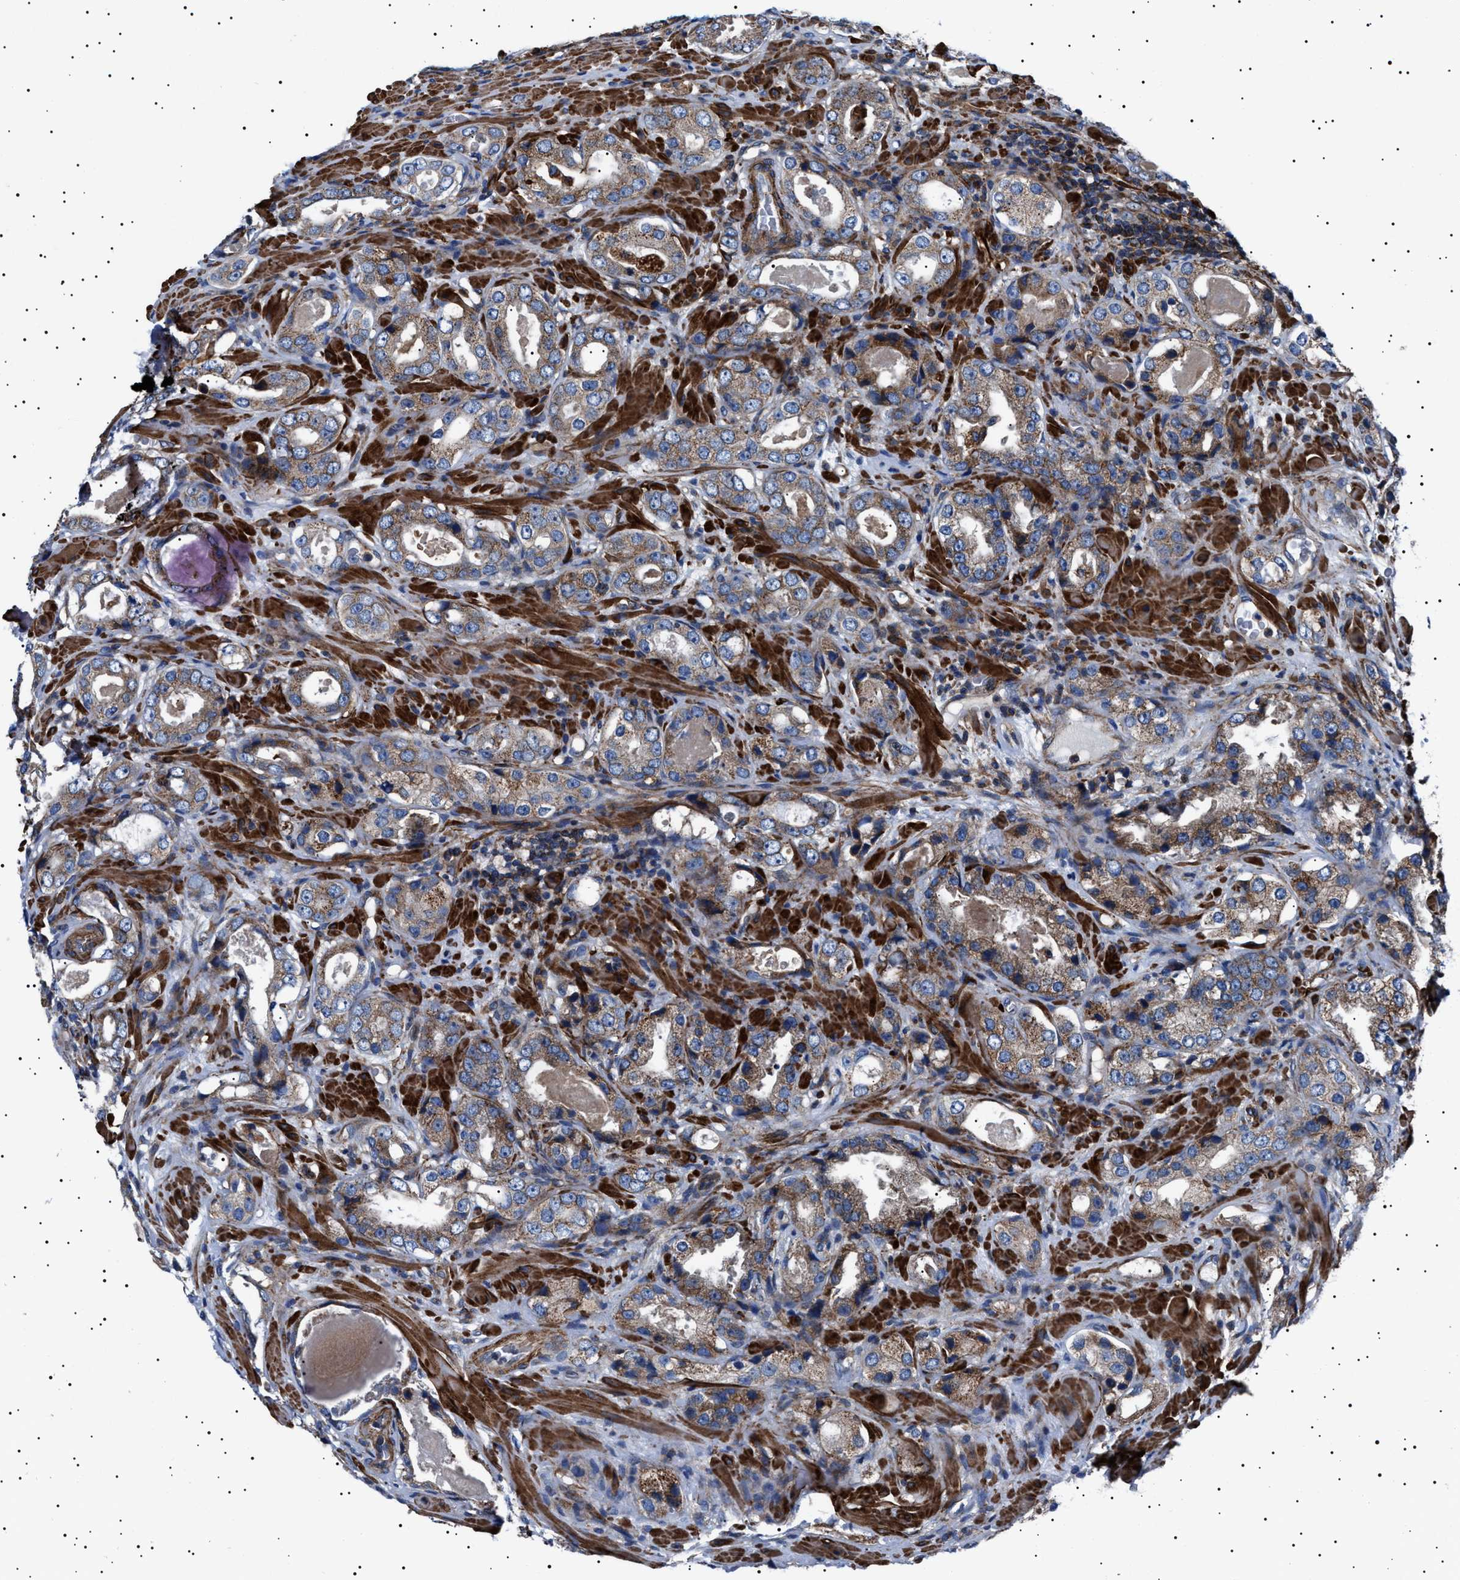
{"staining": {"intensity": "moderate", "quantity": ">75%", "location": "cytoplasmic/membranous"}, "tissue": "prostate cancer", "cell_type": "Tumor cells", "image_type": "cancer", "snomed": [{"axis": "morphology", "description": "Adenocarcinoma, High grade"}, {"axis": "topography", "description": "Prostate"}], "caption": "The micrograph displays a brown stain indicating the presence of a protein in the cytoplasmic/membranous of tumor cells in adenocarcinoma (high-grade) (prostate).", "gene": "NEU1", "patient": {"sex": "male", "age": 63}}